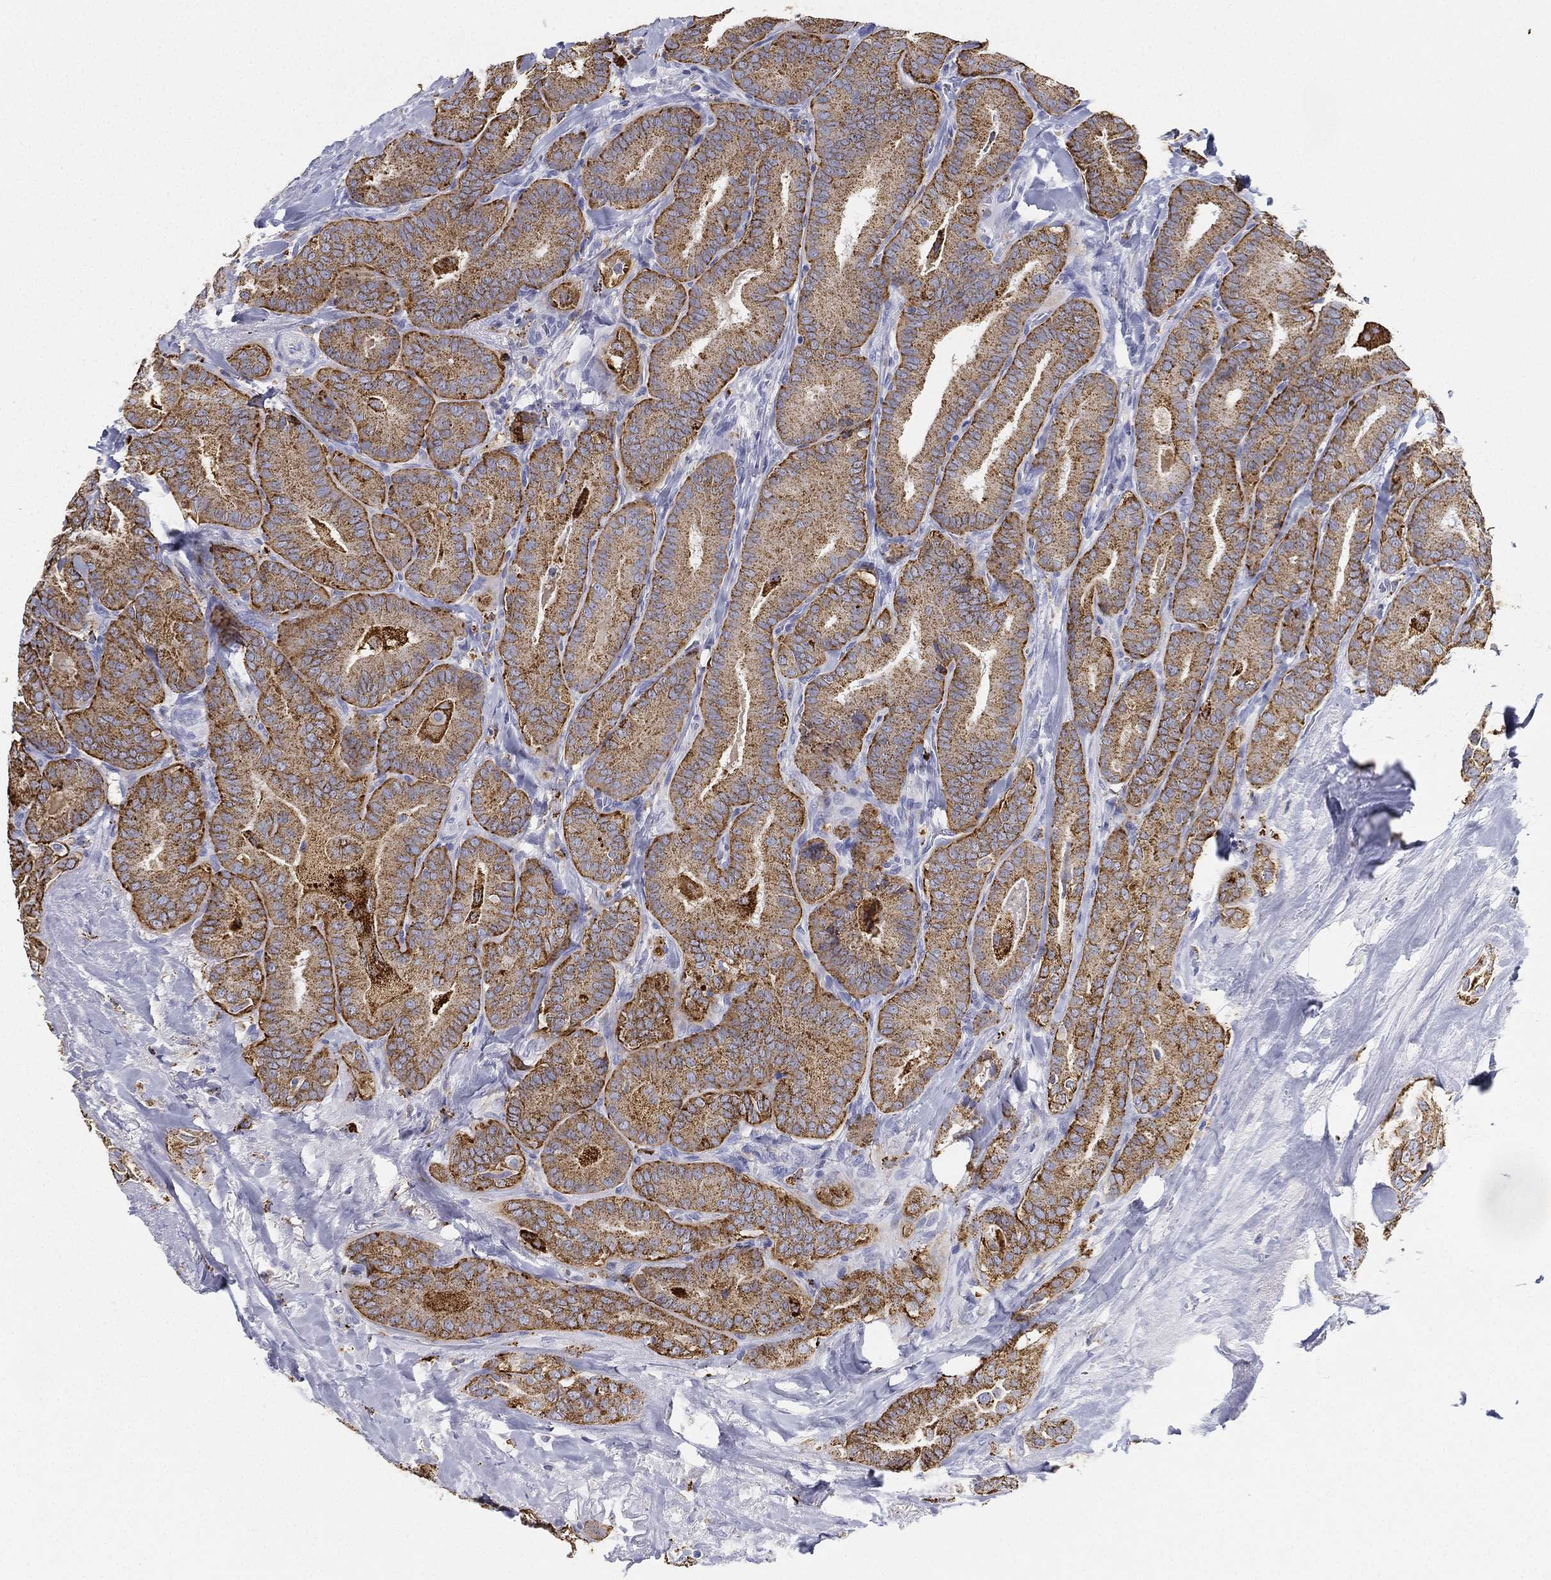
{"staining": {"intensity": "strong", "quantity": ">75%", "location": "cytoplasmic/membranous"}, "tissue": "thyroid cancer", "cell_type": "Tumor cells", "image_type": "cancer", "snomed": [{"axis": "morphology", "description": "Papillary adenocarcinoma, NOS"}, {"axis": "topography", "description": "Thyroid gland"}], "caption": "Thyroid cancer tissue demonstrates strong cytoplasmic/membranous positivity in about >75% of tumor cells, visualized by immunohistochemistry. (DAB IHC, brown staining for protein, blue staining for nuclei).", "gene": "NPC2", "patient": {"sex": "male", "age": 61}}